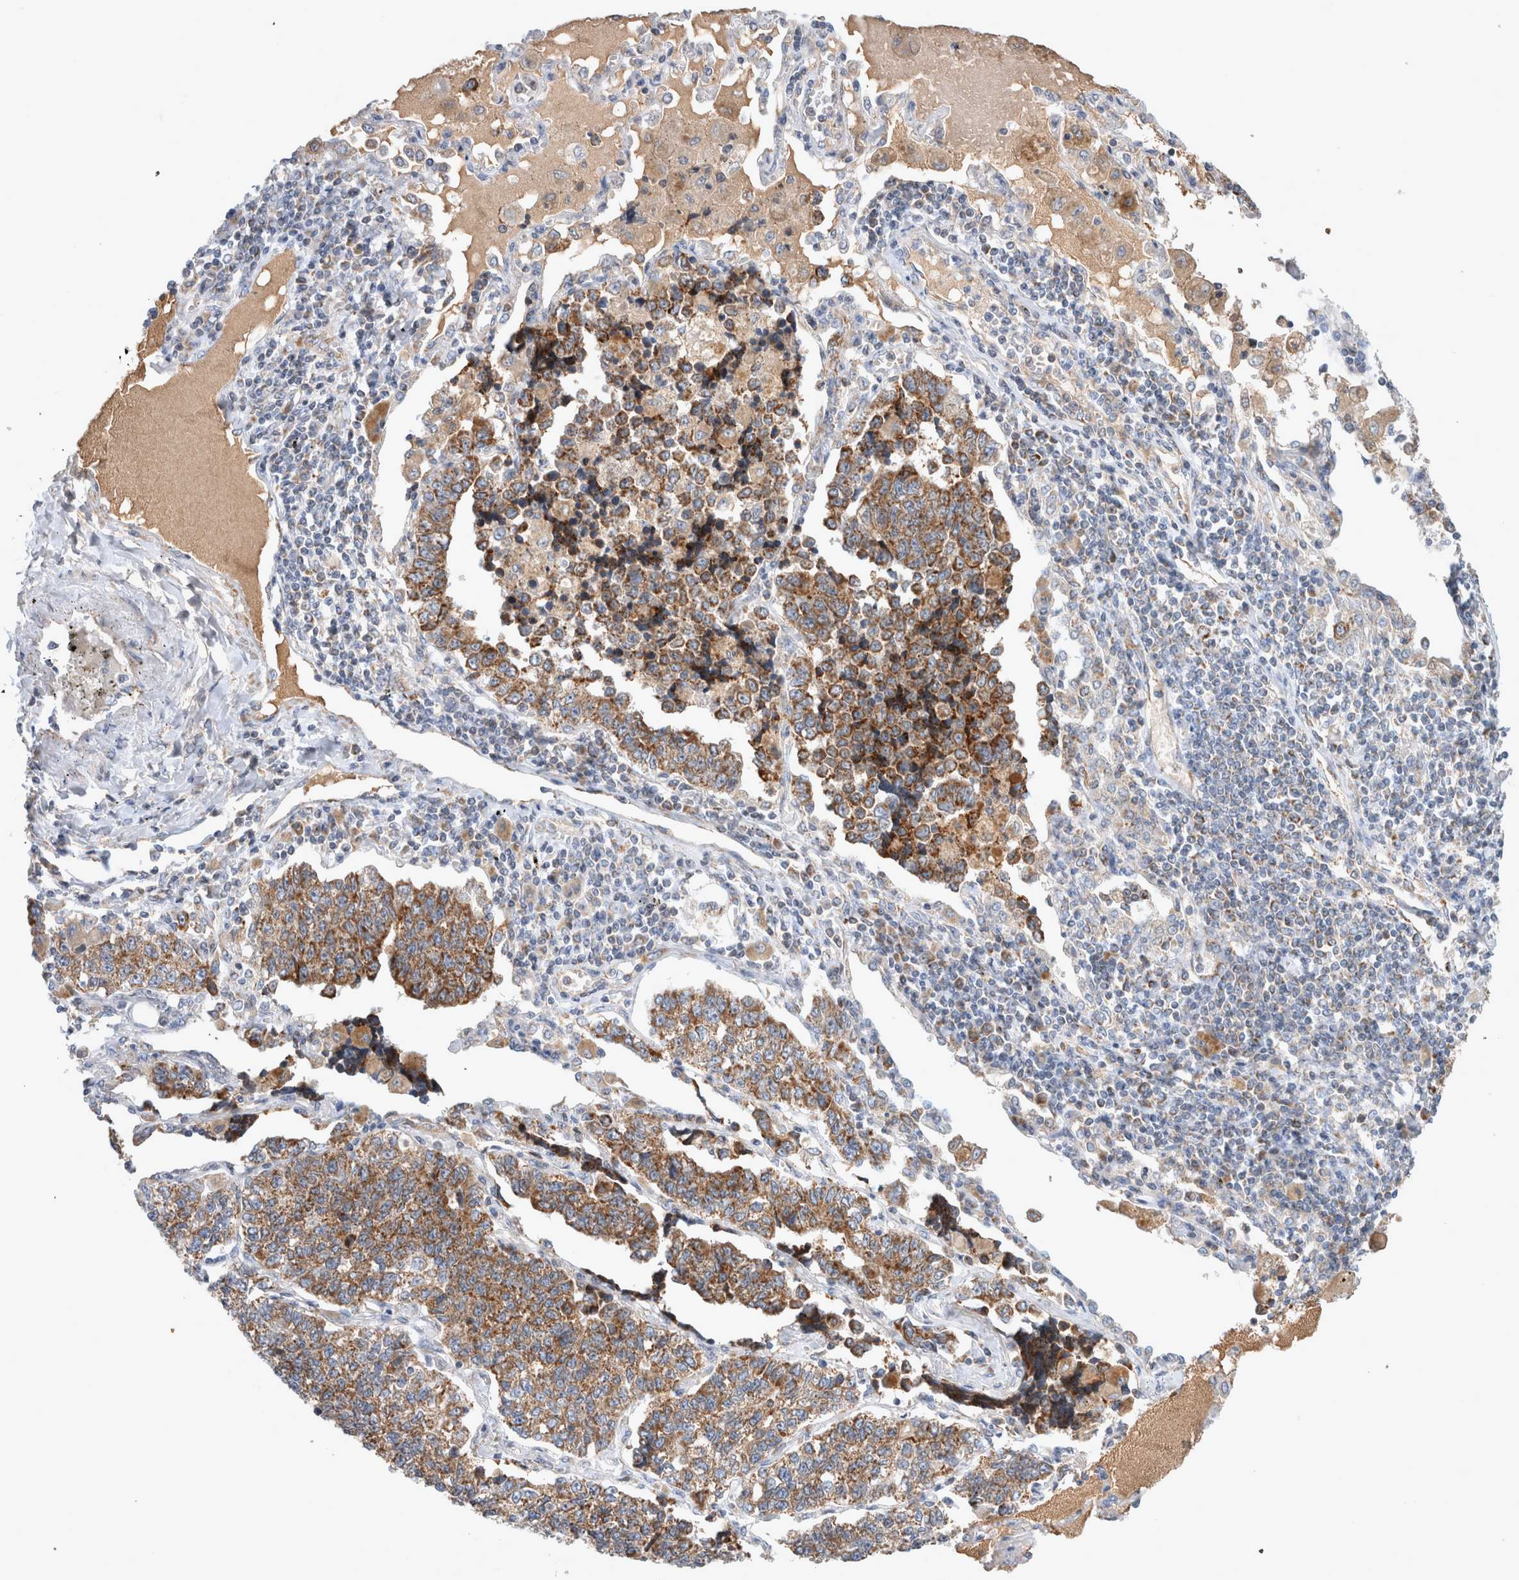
{"staining": {"intensity": "moderate", "quantity": ">75%", "location": "cytoplasmic/membranous"}, "tissue": "lung cancer", "cell_type": "Tumor cells", "image_type": "cancer", "snomed": [{"axis": "morphology", "description": "Adenocarcinoma, NOS"}, {"axis": "topography", "description": "Lung"}], "caption": "This is an image of immunohistochemistry staining of lung adenocarcinoma, which shows moderate positivity in the cytoplasmic/membranous of tumor cells.", "gene": "MRPS28", "patient": {"sex": "male", "age": 49}}